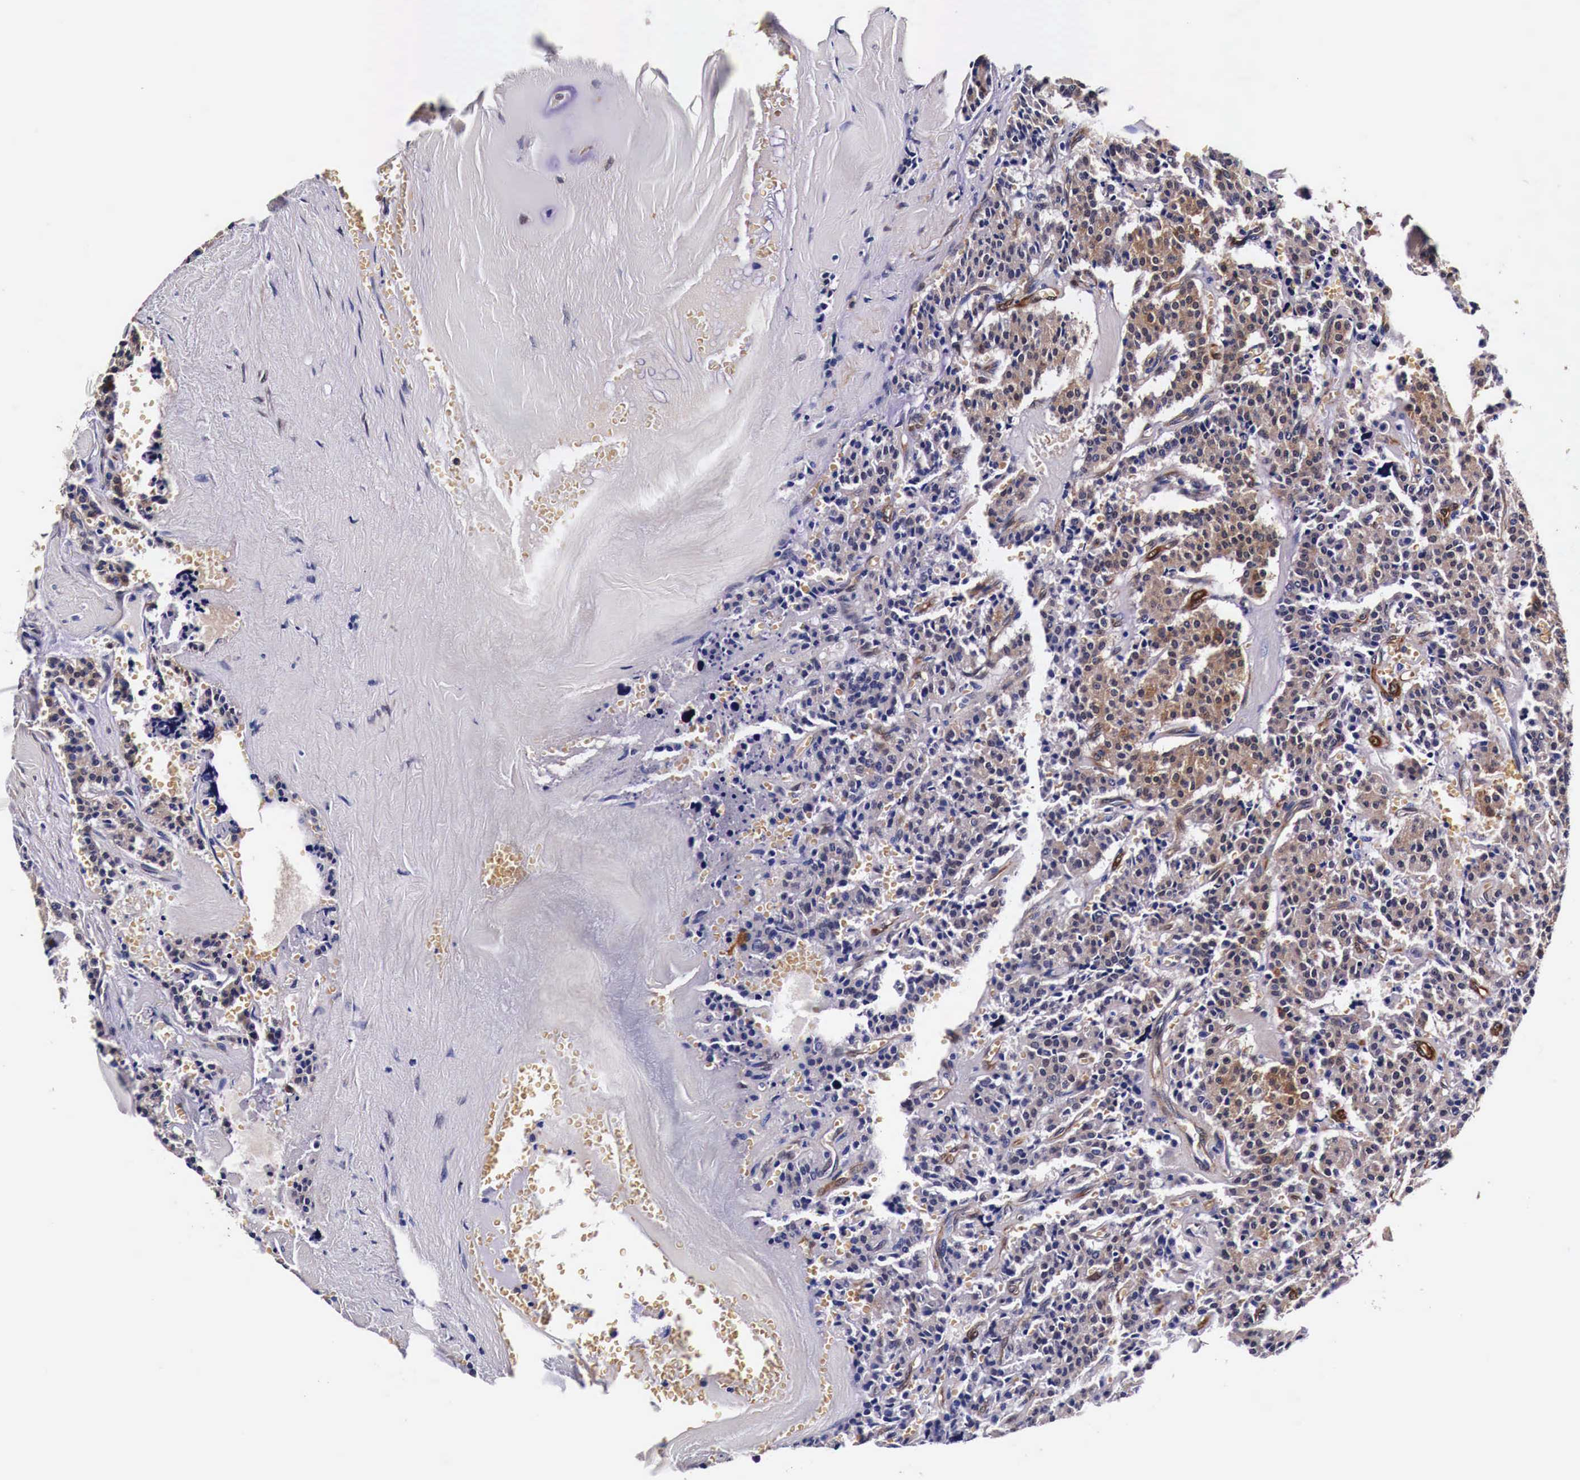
{"staining": {"intensity": "weak", "quantity": "25%-75%", "location": "cytoplasmic/membranous"}, "tissue": "carcinoid", "cell_type": "Tumor cells", "image_type": "cancer", "snomed": [{"axis": "morphology", "description": "Carcinoid, malignant, NOS"}, {"axis": "topography", "description": "Bronchus"}], "caption": "Carcinoid stained for a protein exhibits weak cytoplasmic/membranous positivity in tumor cells.", "gene": "HSPB1", "patient": {"sex": "male", "age": 55}}